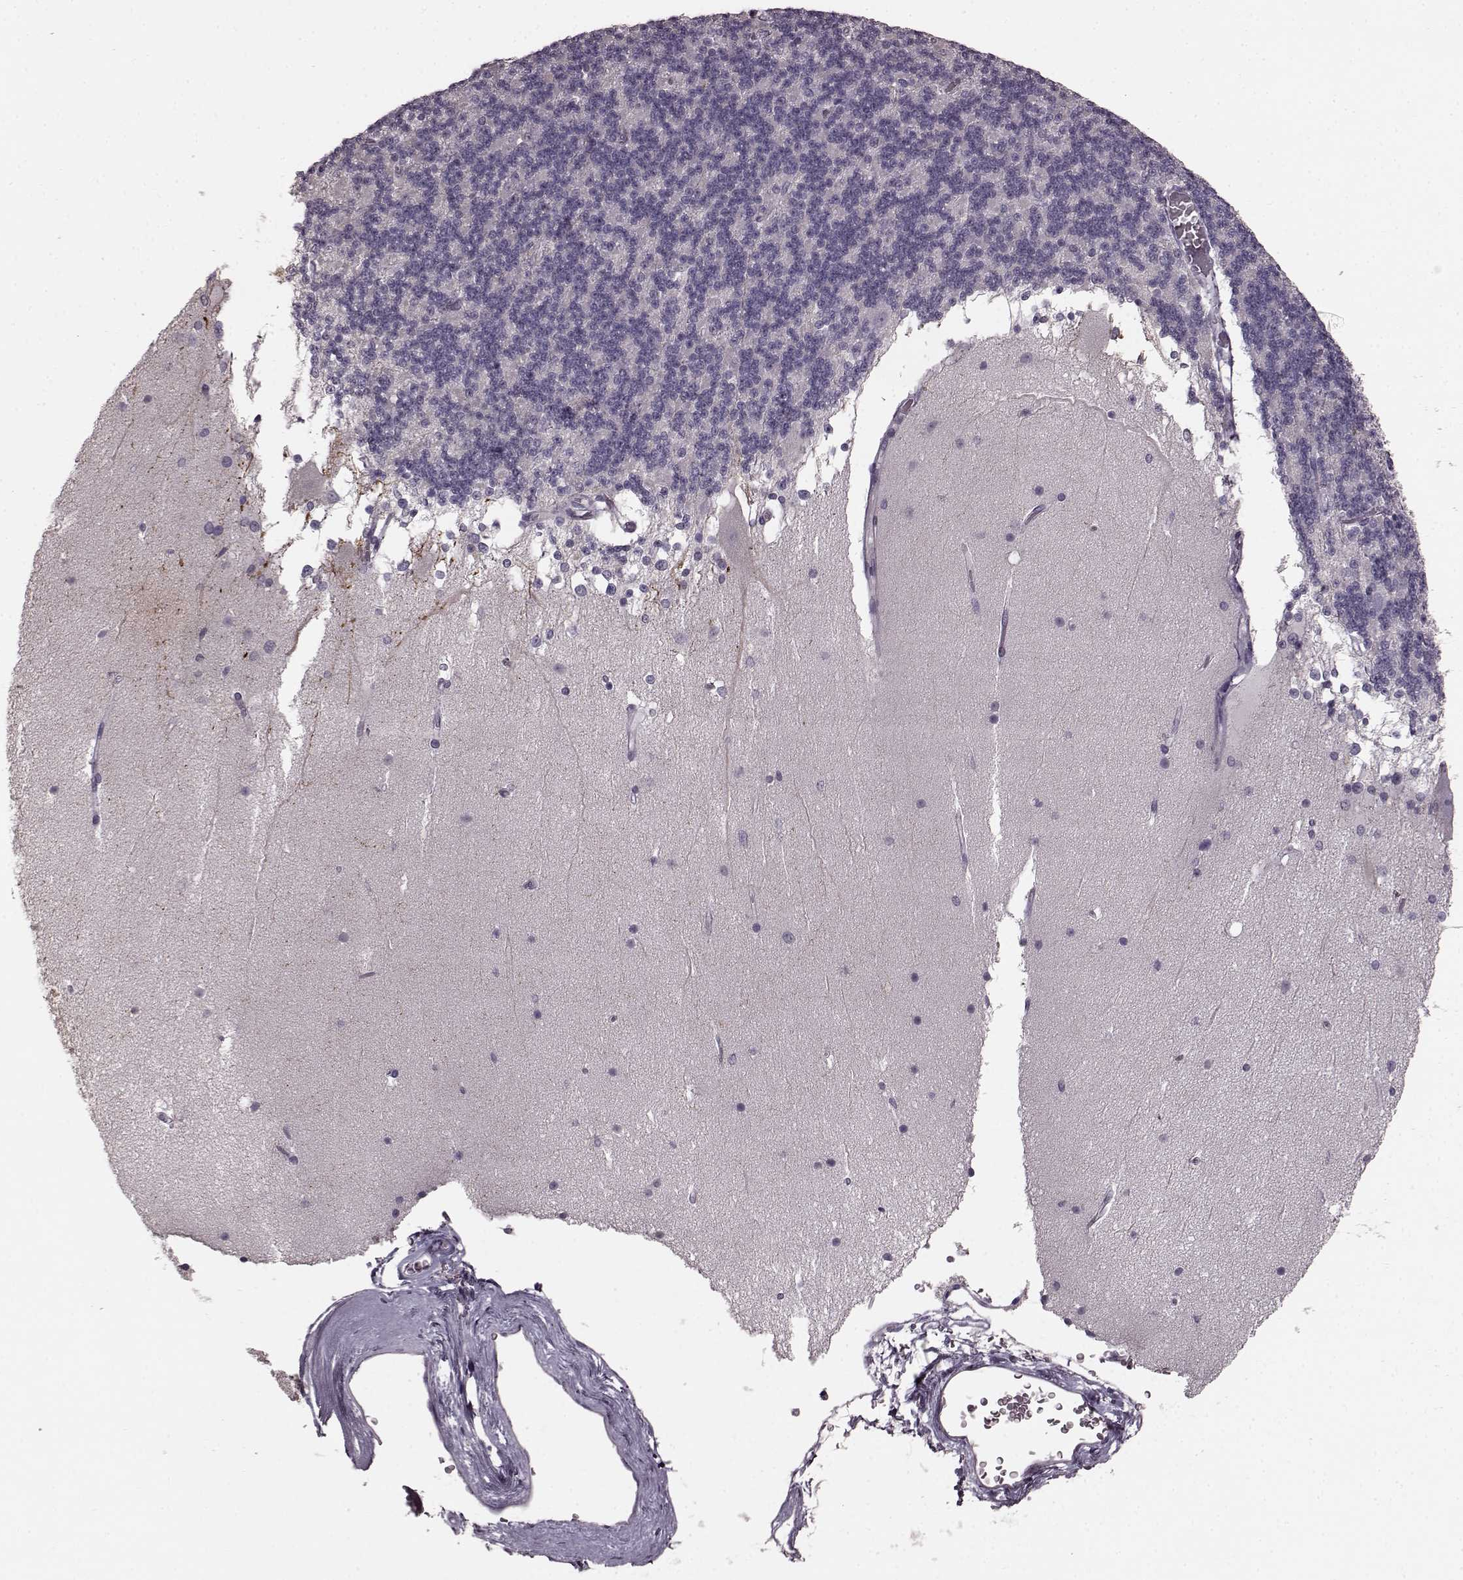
{"staining": {"intensity": "negative", "quantity": "none", "location": "none"}, "tissue": "cerebellum", "cell_type": "Cells in granular layer", "image_type": "normal", "snomed": [{"axis": "morphology", "description": "Normal tissue, NOS"}, {"axis": "topography", "description": "Cerebellum"}], "caption": "Cerebellum stained for a protein using IHC shows no staining cells in granular layer.", "gene": "CD28", "patient": {"sex": "female", "age": 19}}